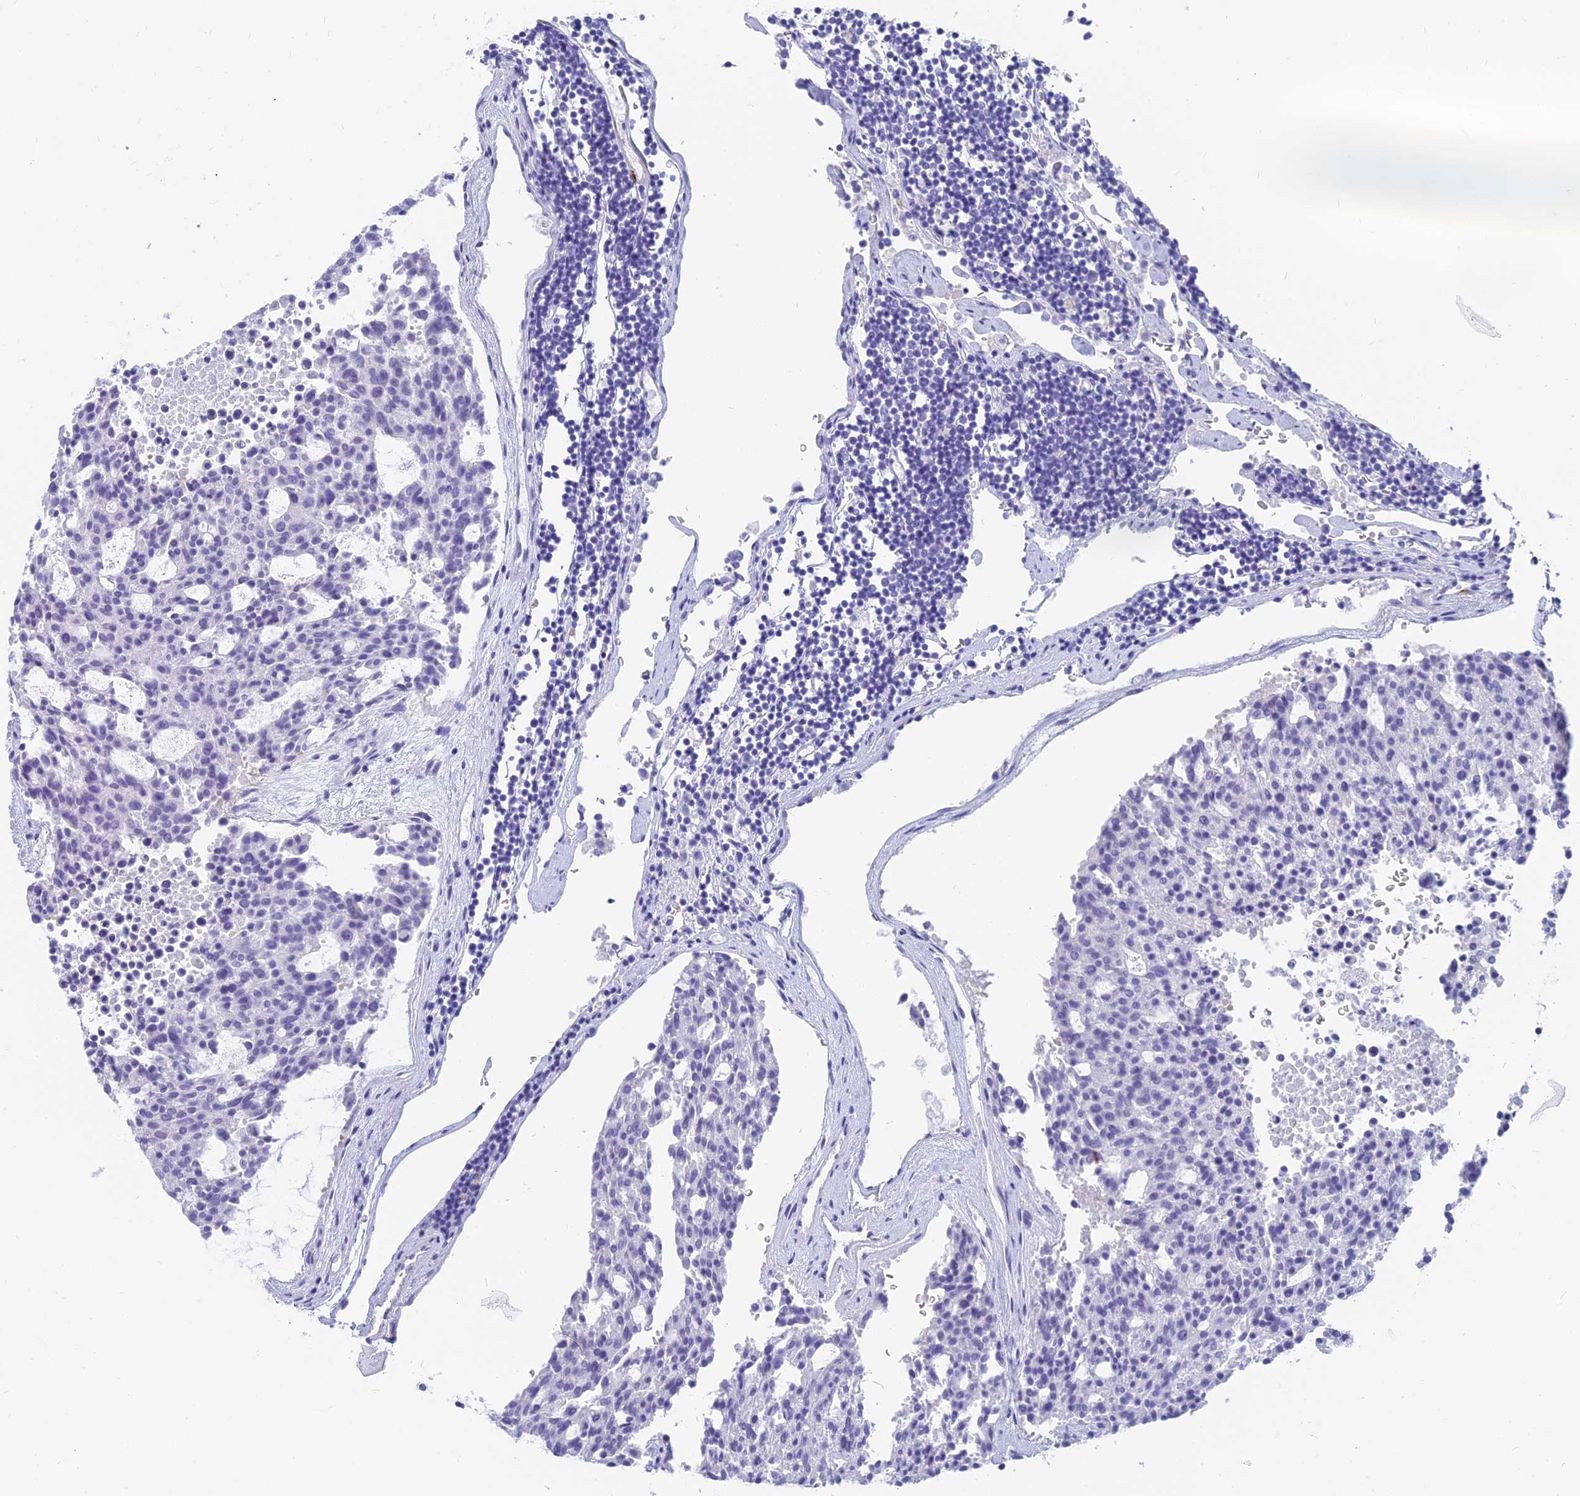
{"staining": {"intensity": "negative", "quantity": "none", "location": "none"}, "tissue": "carcinoid", "cell_type": "Tumor cells", "image_type": "cancer", "snomed": [{"axis": "morphology", "description": "Carcinoid, malignant, NOS"}, {"axis": "topography", "description": "Pancreas"}], "caption": "DAB immunohistochemical staining of carcinoid (malignant) displays no significant staining in tumor cells. The staining was performed using DAB (3,3'-diaminobenzidine) to visualize the protein expression in brown, while the nuclei were stained in blue with hematoxylin (Magnification: 20x).", "gene": "SLC36A2", "patient": {"sex": "female", "age": 54}}